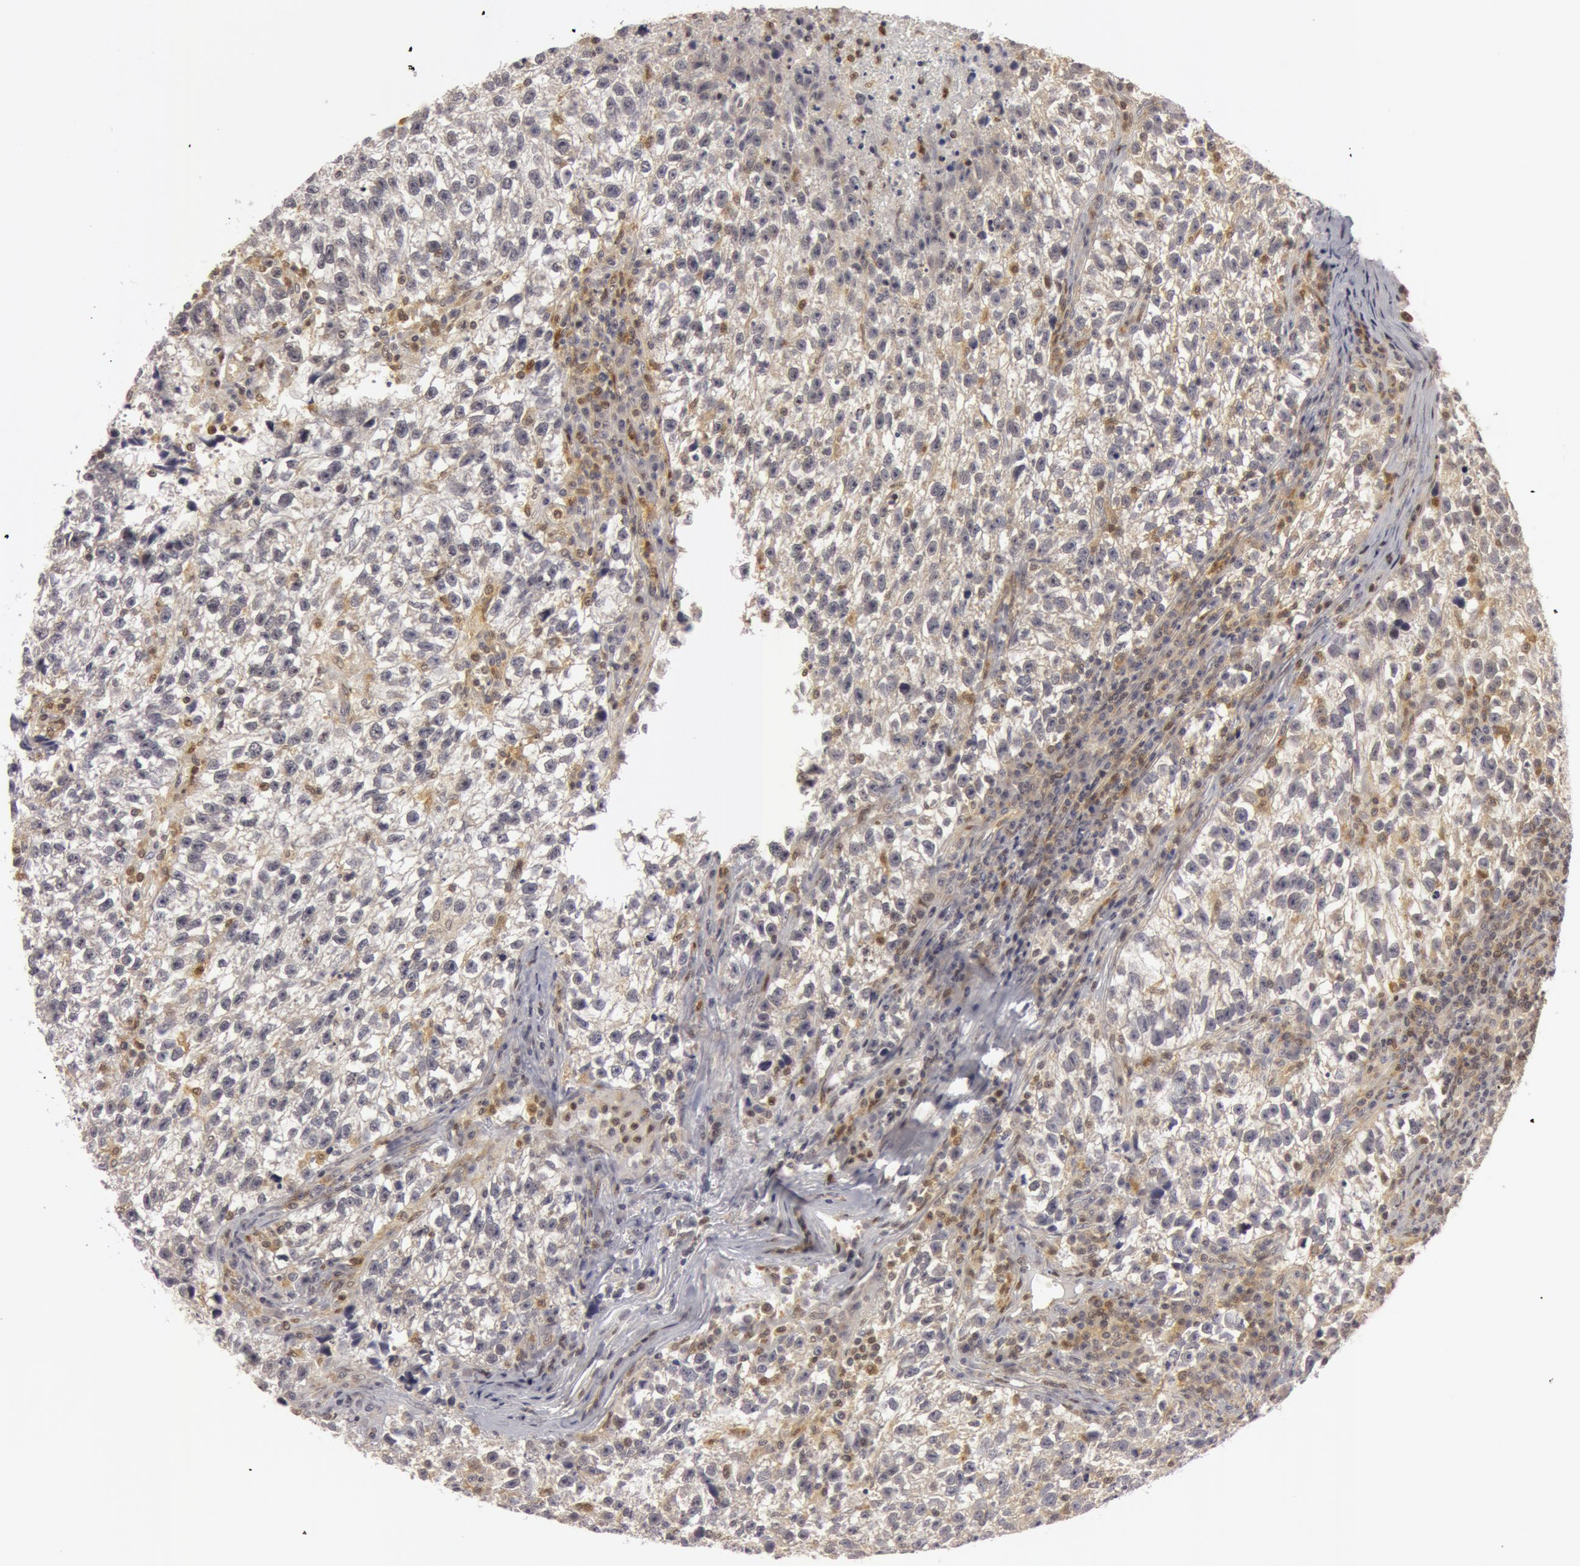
{"staining": {"intensity": "negative", "quantity": "none", "location": "none"}, "tissue": "testis cancer", "cell_type": "Tumor cells", "image_type": "cancer", "snomed": [{"axis": "morphology", "description": "Seminoma, NOS"}, {"axis": "topography", "description": "Testis"}], "caption": "Tumor cells show no significant protein expression in testis cancer (seminoma).", "gene": "OASL", "patient": {"sex": "male", "age": 38}}